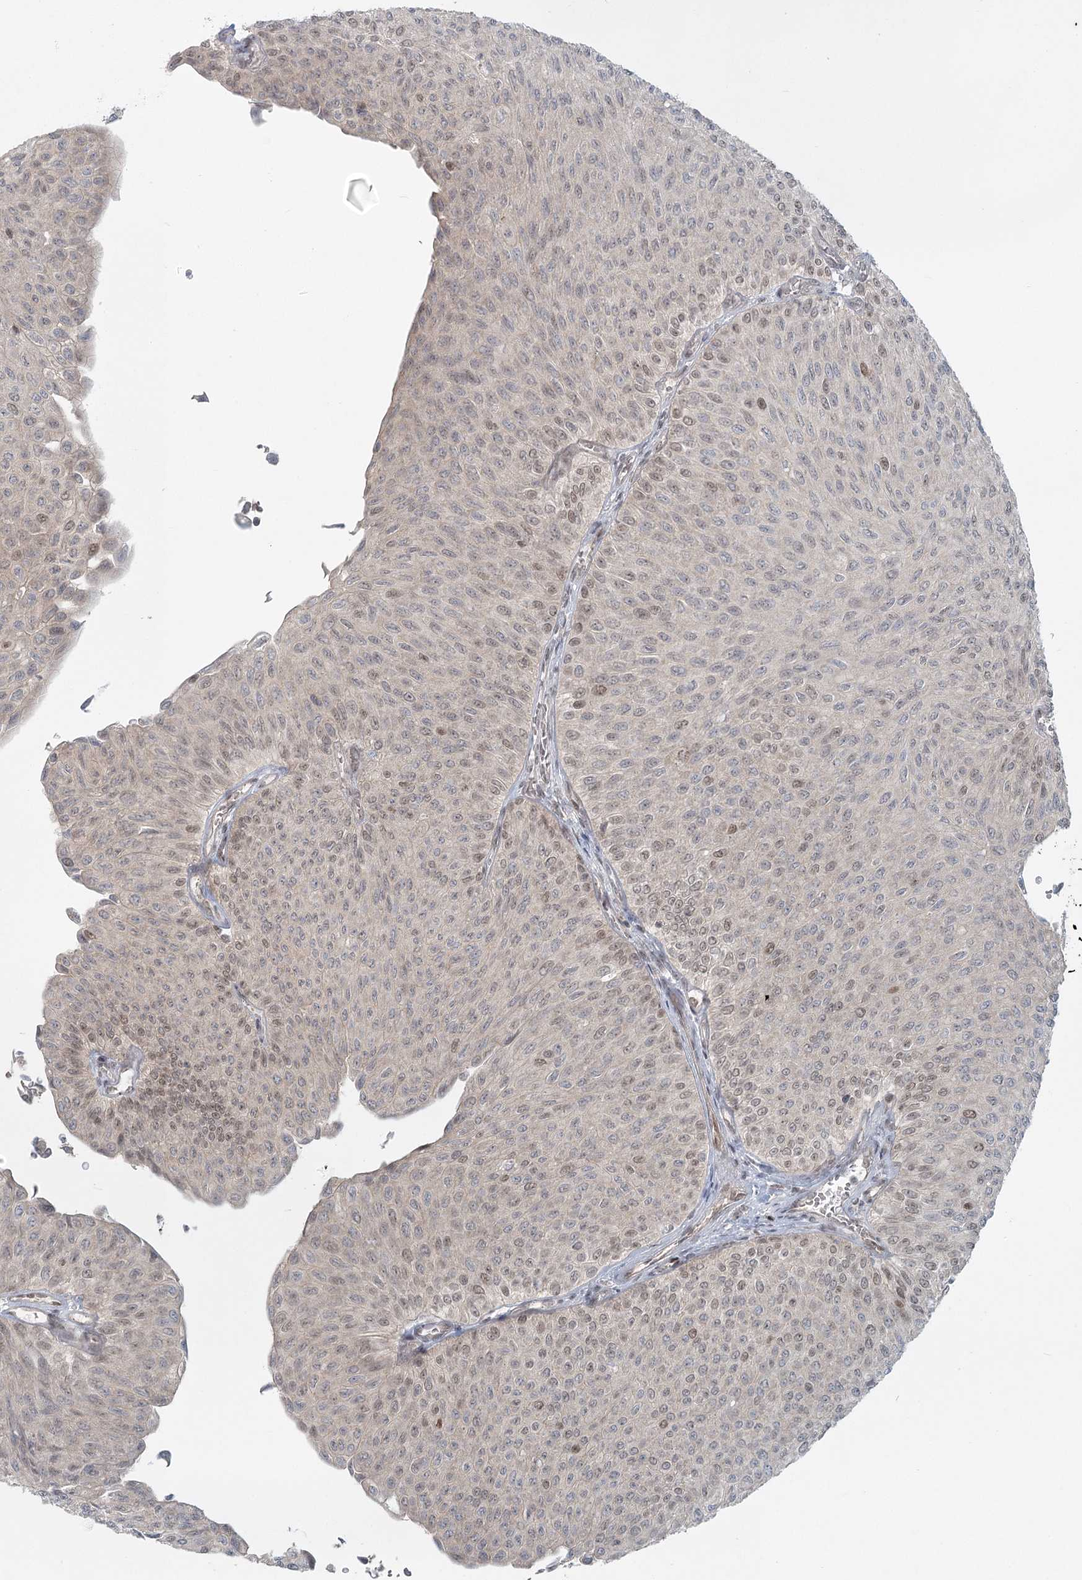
{"staining": {"intensity": "moderate", "quantity": "25%-75%", "location": "nuclear"}, "tissue": "urothelial cancer", "cell_type": "Tumor cells", "image_type": "cancer", "snomed": [{"axis": "morphology", "description": "Urothelial carcinoma, Low grade"}, {"axis": "topography", "description": "Urinary bladder"}], "caption": "Moderate nuclear expression is present in about 25%-75% of tumor cells in low-grade urothelial carcinoma. Using DAB (3,3'-diaminobenzidine) (brown) and hematoxylin (blue) stains, captured at high magnification using brightfield microscopy.", "gene": "R3HCC1L", "patient": {"sex": "male", "age": 78}}